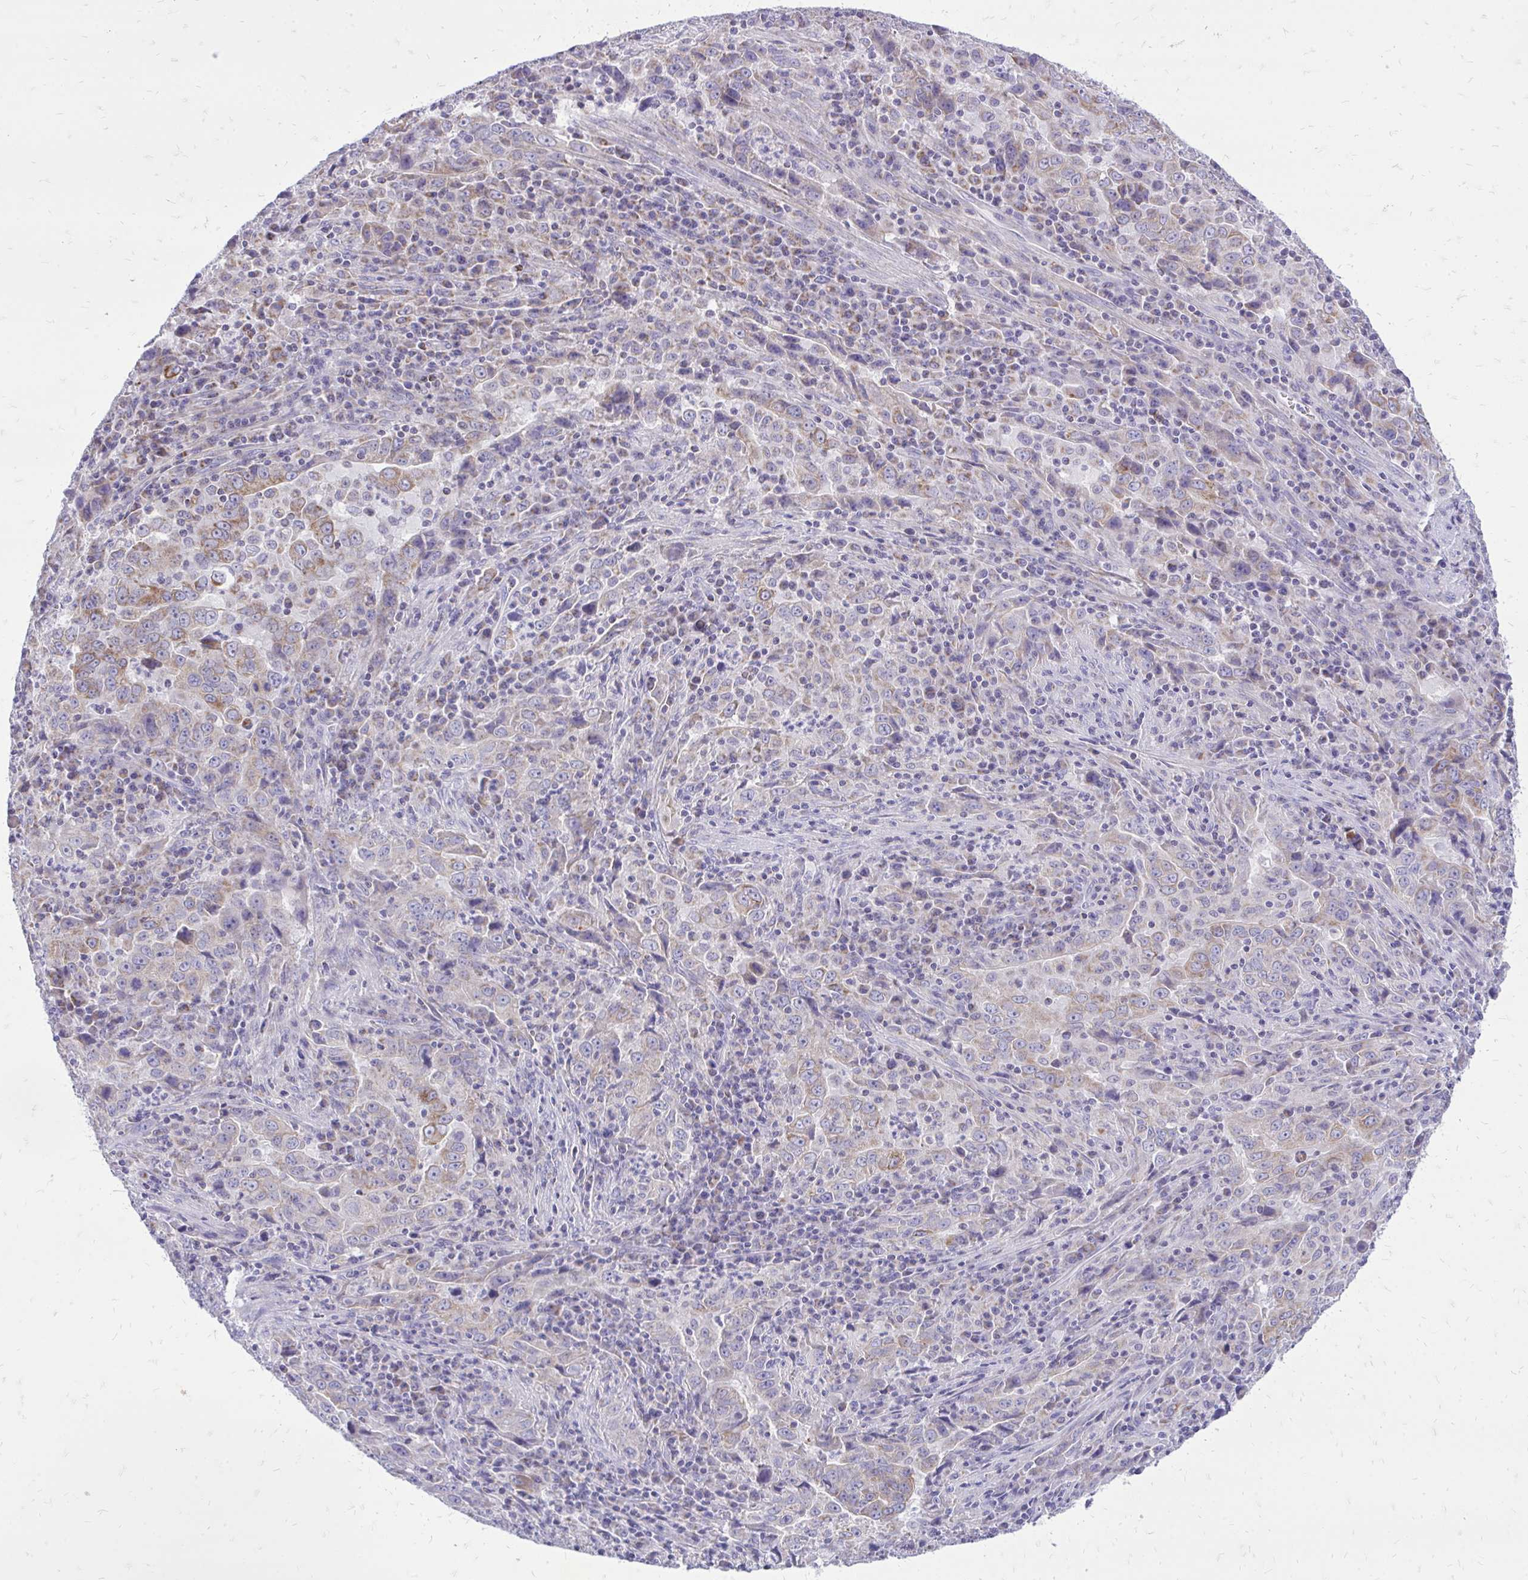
{"staining": {"intensity": "weak", "quantity": "25%-75%", "location": "cytoplasmic/membranous"}, "tissue": "lung cancer", "cell_type": "Tumor cells", "image_type": "cancer", "snomed": [{"axis": "morphology", "description": "Adenocarcinoma, NOS"}, {"axis": "topography", "description": "Lung"}], "caption": "Approximately 25%-75% of tumor cells in adenocarcinoma (lung) display weak cytoplasmic/membranous protein expression as visualized by brown immunohistochemical staining.", "gene": "SPTBN2", "patient": {"sex": "male", "age": 67}}